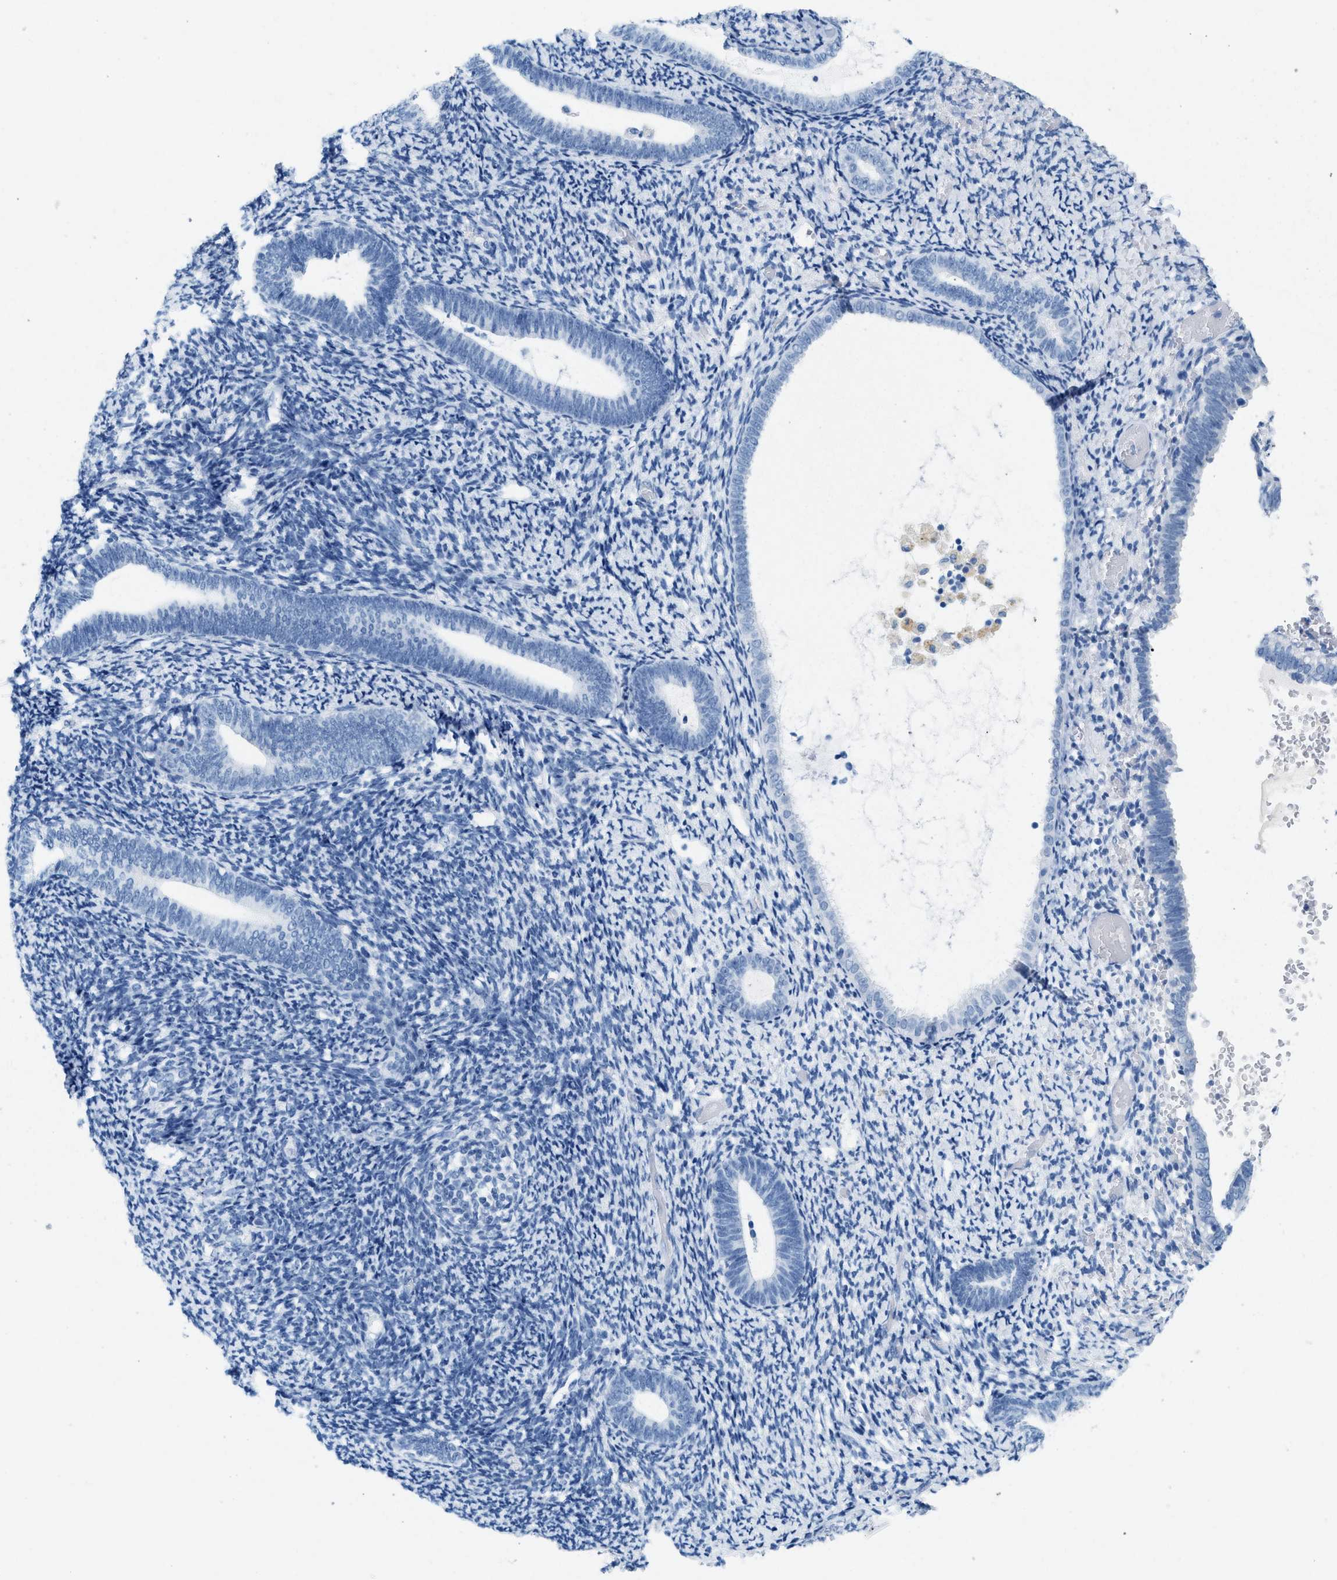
{"staining": {"intensity": "negative", "quantity": "none", "location": "none"}, "tissue": "endometrium", "cell_type": "Cells in endometrial stroma", "image_type": "normal", "snomed": [{"axis": "morphology", "description": "Normal tissue, NOS"}, {"axis": "topography", "description": "Endometrium"}], "caption": "IHC photomicrograph of benign human endometrium stained for a protein (brown), which demonstrates no expression in cells in endometrial stroma. The staining was performed using DAB to visualize the protein expression in brown, while the nuclei were stained in blue with hematoxylin (Magnification: 20x).", "gene": "HHATL", "patient": {"sex": "female", "age": 66}}